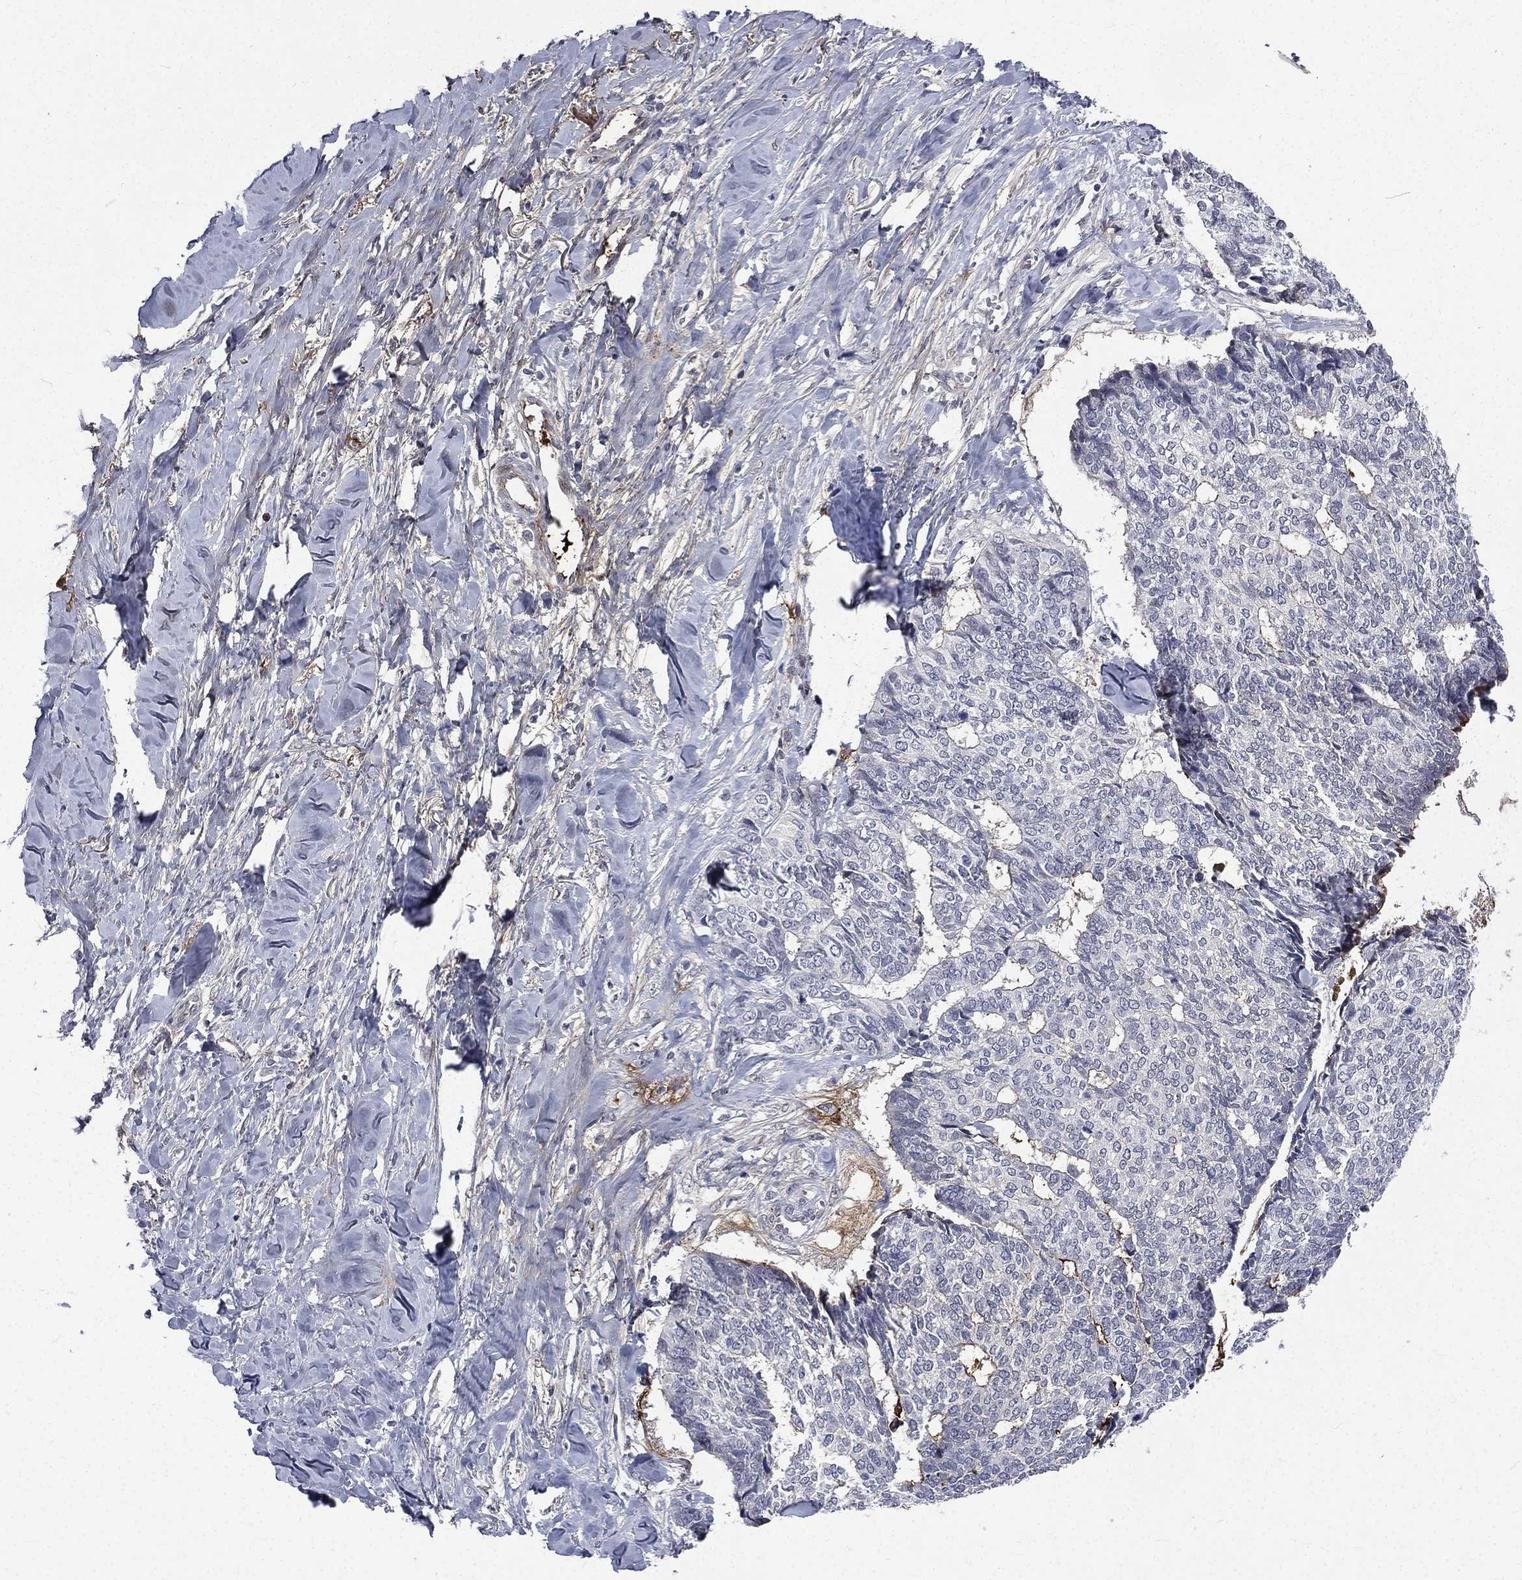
{"staining": {"intensity": "negative", "quantity": "none", "location": "none"}, "tissue": "skin cancer", "cell_type": "Tumor cells", "image_type": "cancer", "snomed": [{"axis": "morphology", "description": "Basal cell carcinoma"}, {"axis": "topography", "description": "Skin"}], "caption": "The image demonstrates no staining of tumor cells in basal cell carcinoma (skin). (DAB (3,3'-diaminobenzidine) immunohistochemistry (IHC), high magnification).", "gene": "FGG", "patient": {"sex": "male", "age": 86}}